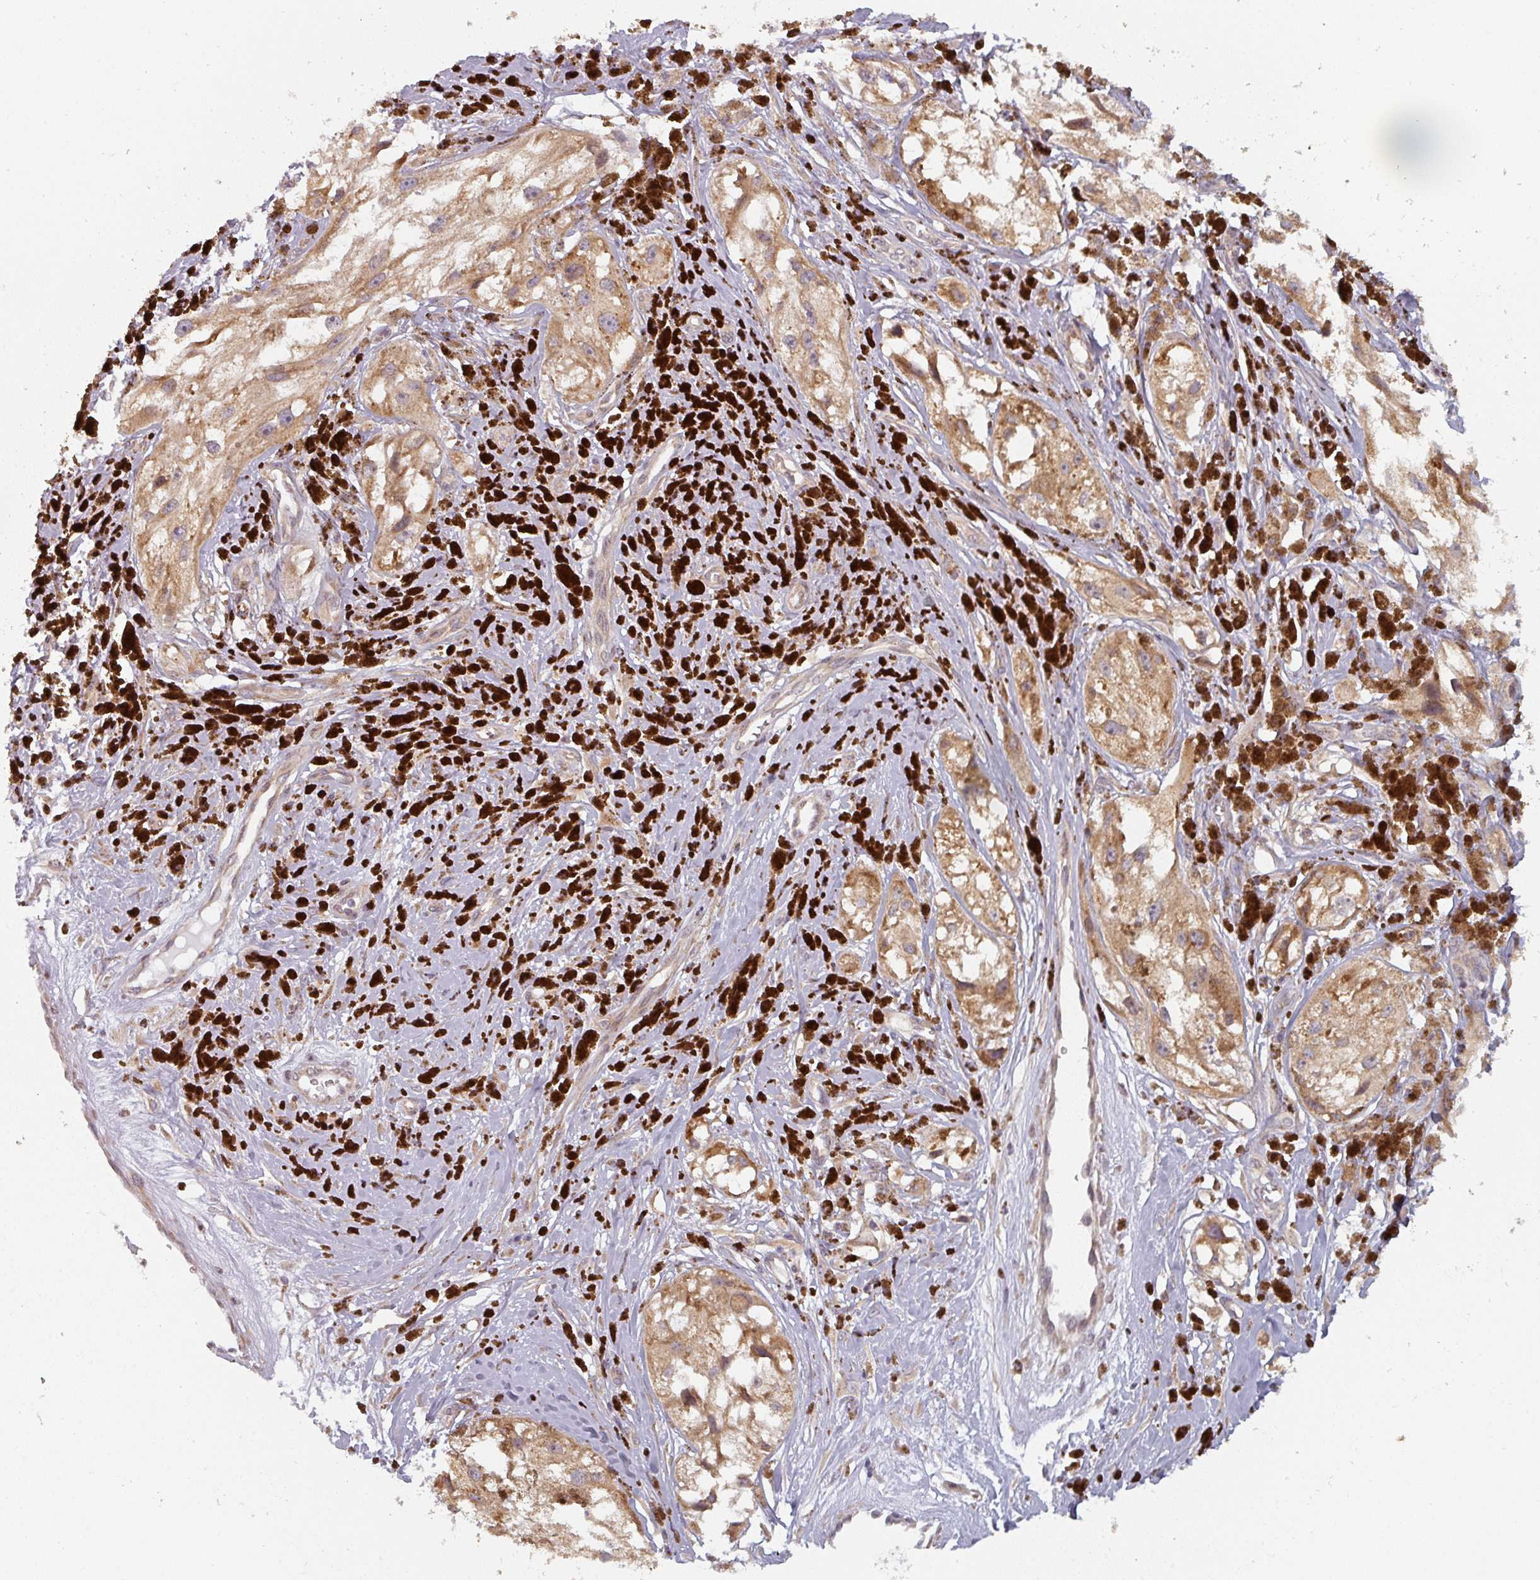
{"staining": {"intensity": "moderate", "quantity": ">75%", "location": "cytoplasmic/membranous"}, "tissue": "melanoma", "cell_type": "Tumor cells", "image_type": "cancer", "snomed": [{"axis": "morphology", "description": "Malignant melanoma, NOS"}, {"axis": "topography", "description": "Skin"}], "caption": "Protein staining displays moderate cytoplasmic/membranous expression in approximately >75% of tumor cells in melanoma. (Stains: DAB (3,3'-diaminobenzidine) in brown, nuclei in blue, Microscopy: brightfield microscopy at high magnification).", "gene": "TAPT1", "patient": {"sex": "male", "age": 88}}